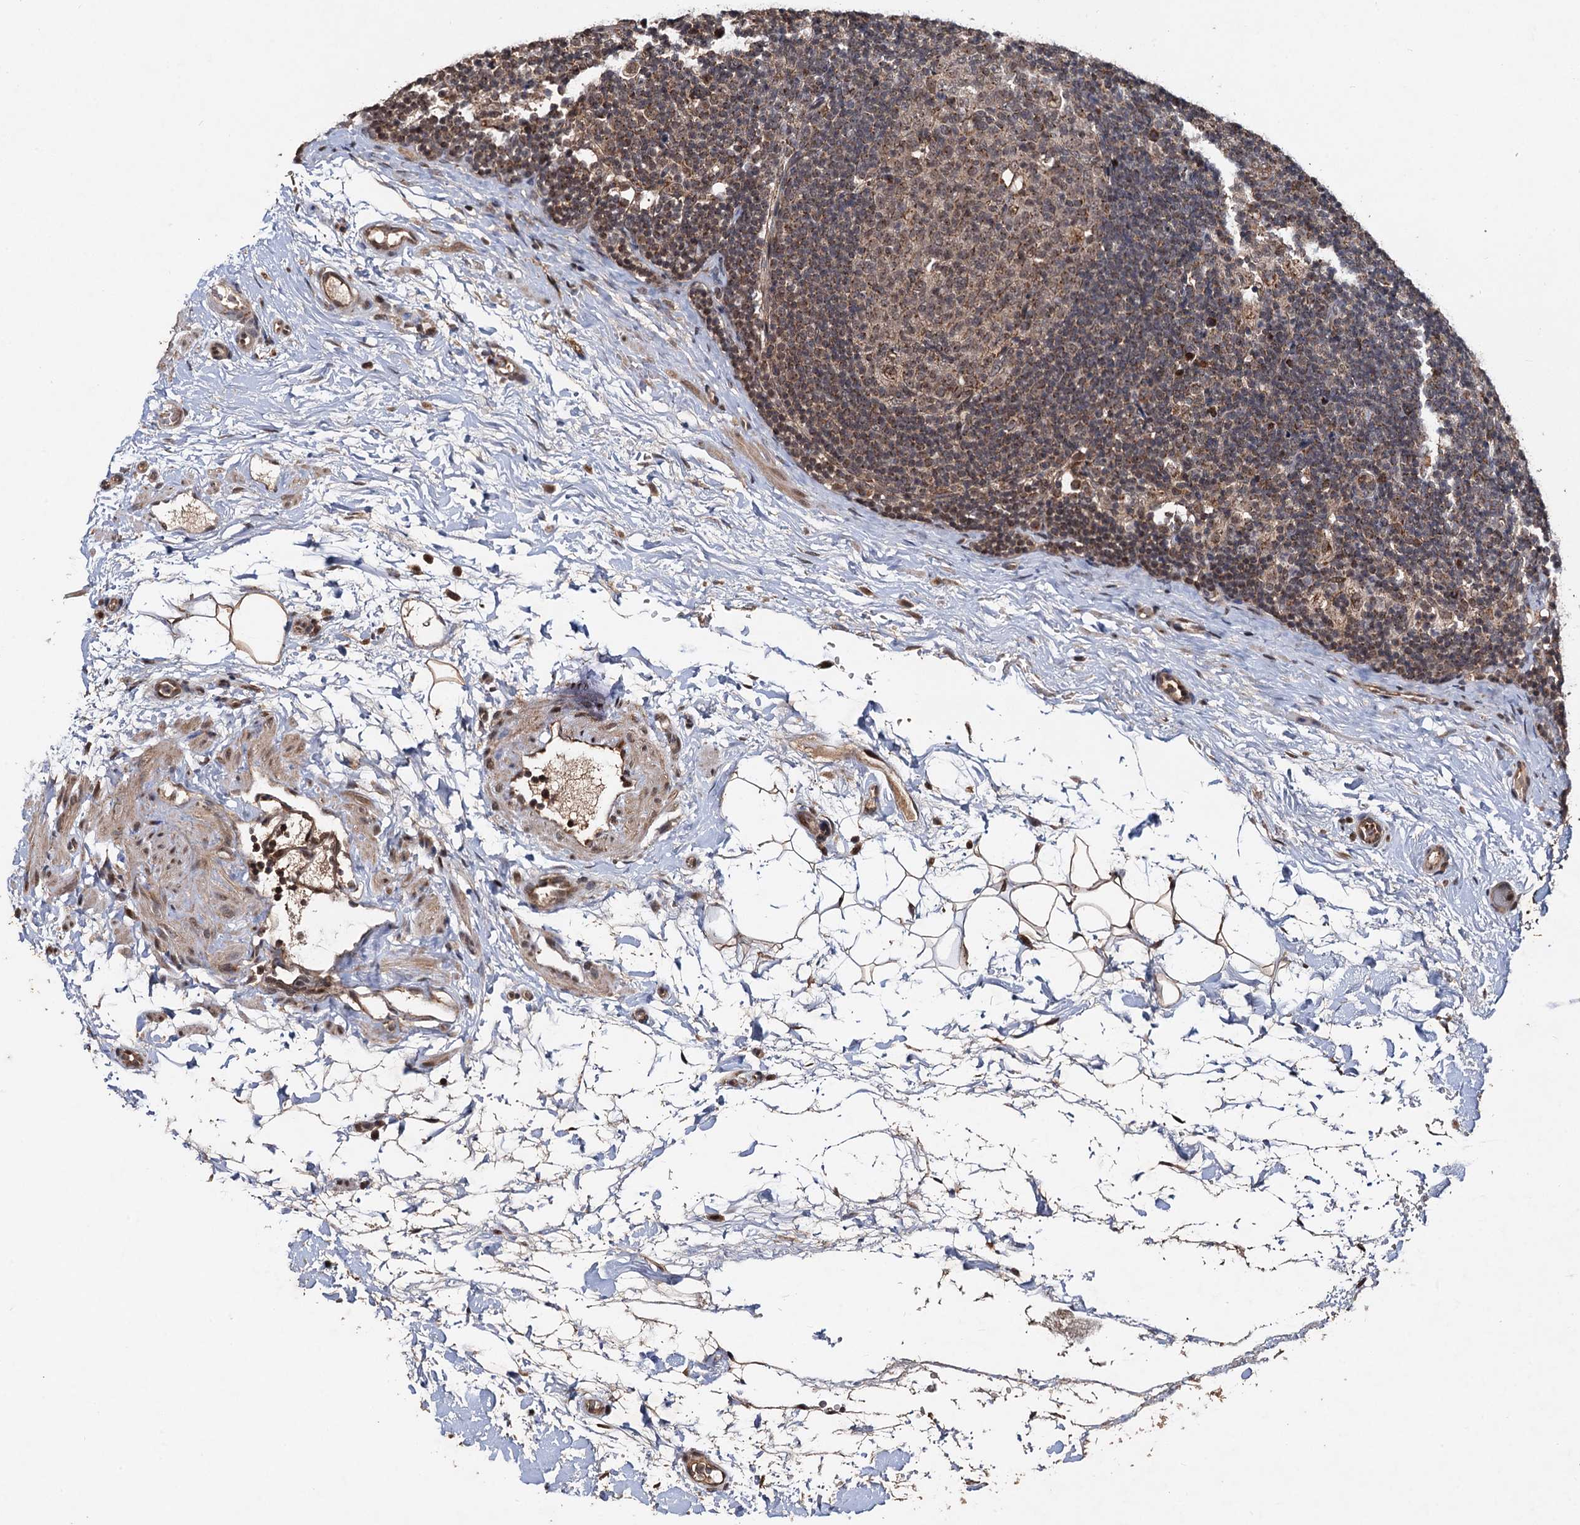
{"staining": {"intensity": "weak", "quantity": ">75%", "location": "nuclear"}, "tissue": "lymph node", "cell_type": "Germinal center cells", "image_type": "normal", "snomed": [{"axis": "morphology", "description": "Normal tissue, NOS"}, {"axis": "topography", "description": "Lymph node"}], "caption": "Immunohistochemical staining of benign lymph node displays low levels of weak nuclear expression in approximately >75% of germinal center cells. The staining is performed using DAB (3,3'-diaminobenzidine) brown chromogen to label protein expression. The nuclei are counter-stained blue using hematoxylin.", "gene": "REP15", "patient": {"sex": "female", "age": 22}}